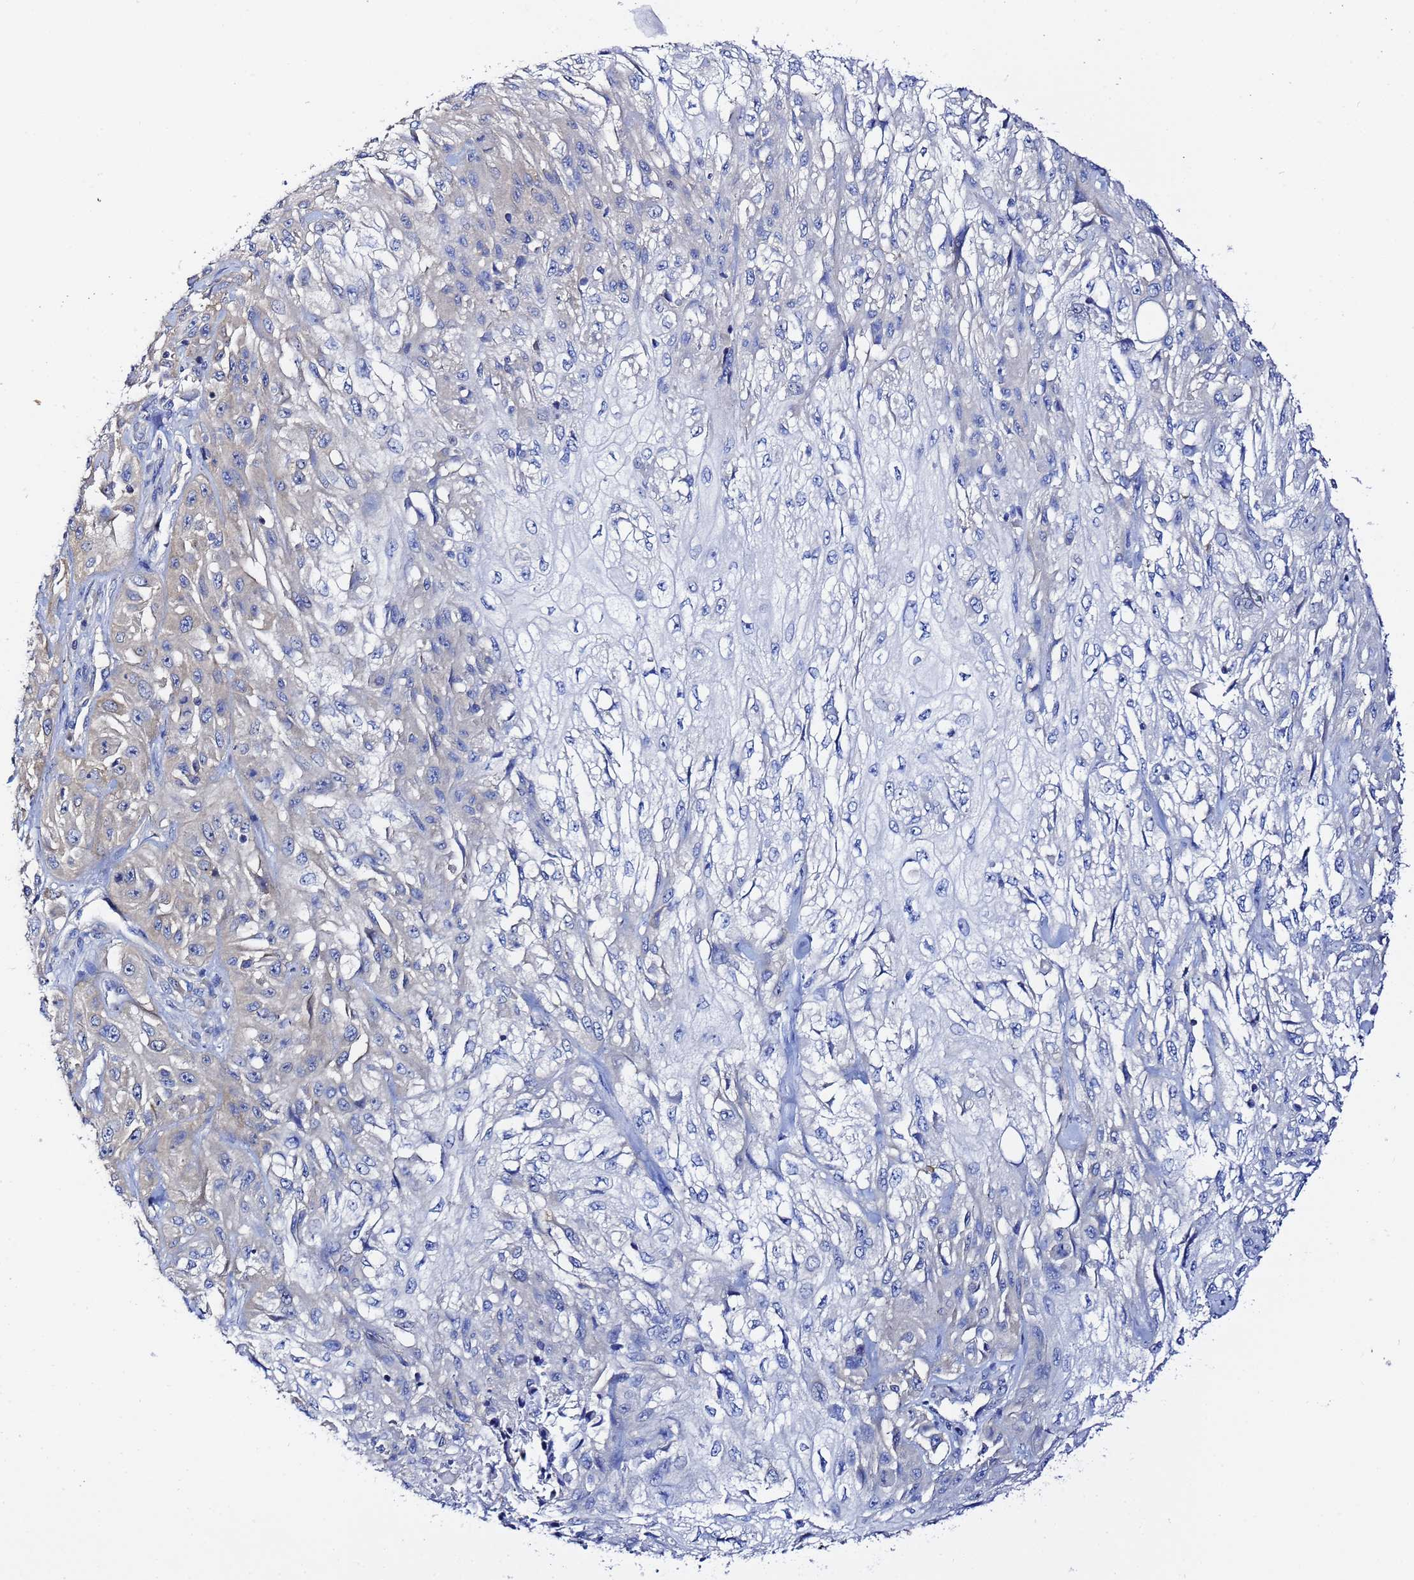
{"staining": {"intensity": "negative", "quantity": "none", "location": "none"}, "tissue": "skin cancer", "cell_type": "Tumor cells", "image_type": "cancer", "snomed": [{"axis": "morphology", "description": "Squamous cell carcinoma, NOS"}, {"axis": "morphology", "description": "Squamous cell carcinoma, metastatic, NOS"}, {"axis": "topography", "description": "Skin"}, {"axis": "topography", "description": "Lymph node"}], "caption": "Immunohistochemistry (IHC) histopathology image of neoplastic tissue: human skin cancer stained with DAB displays no significant protein expression in tumor cells.", "gene": "LENG1", "patient": {"sex": "male", "age": 75}}